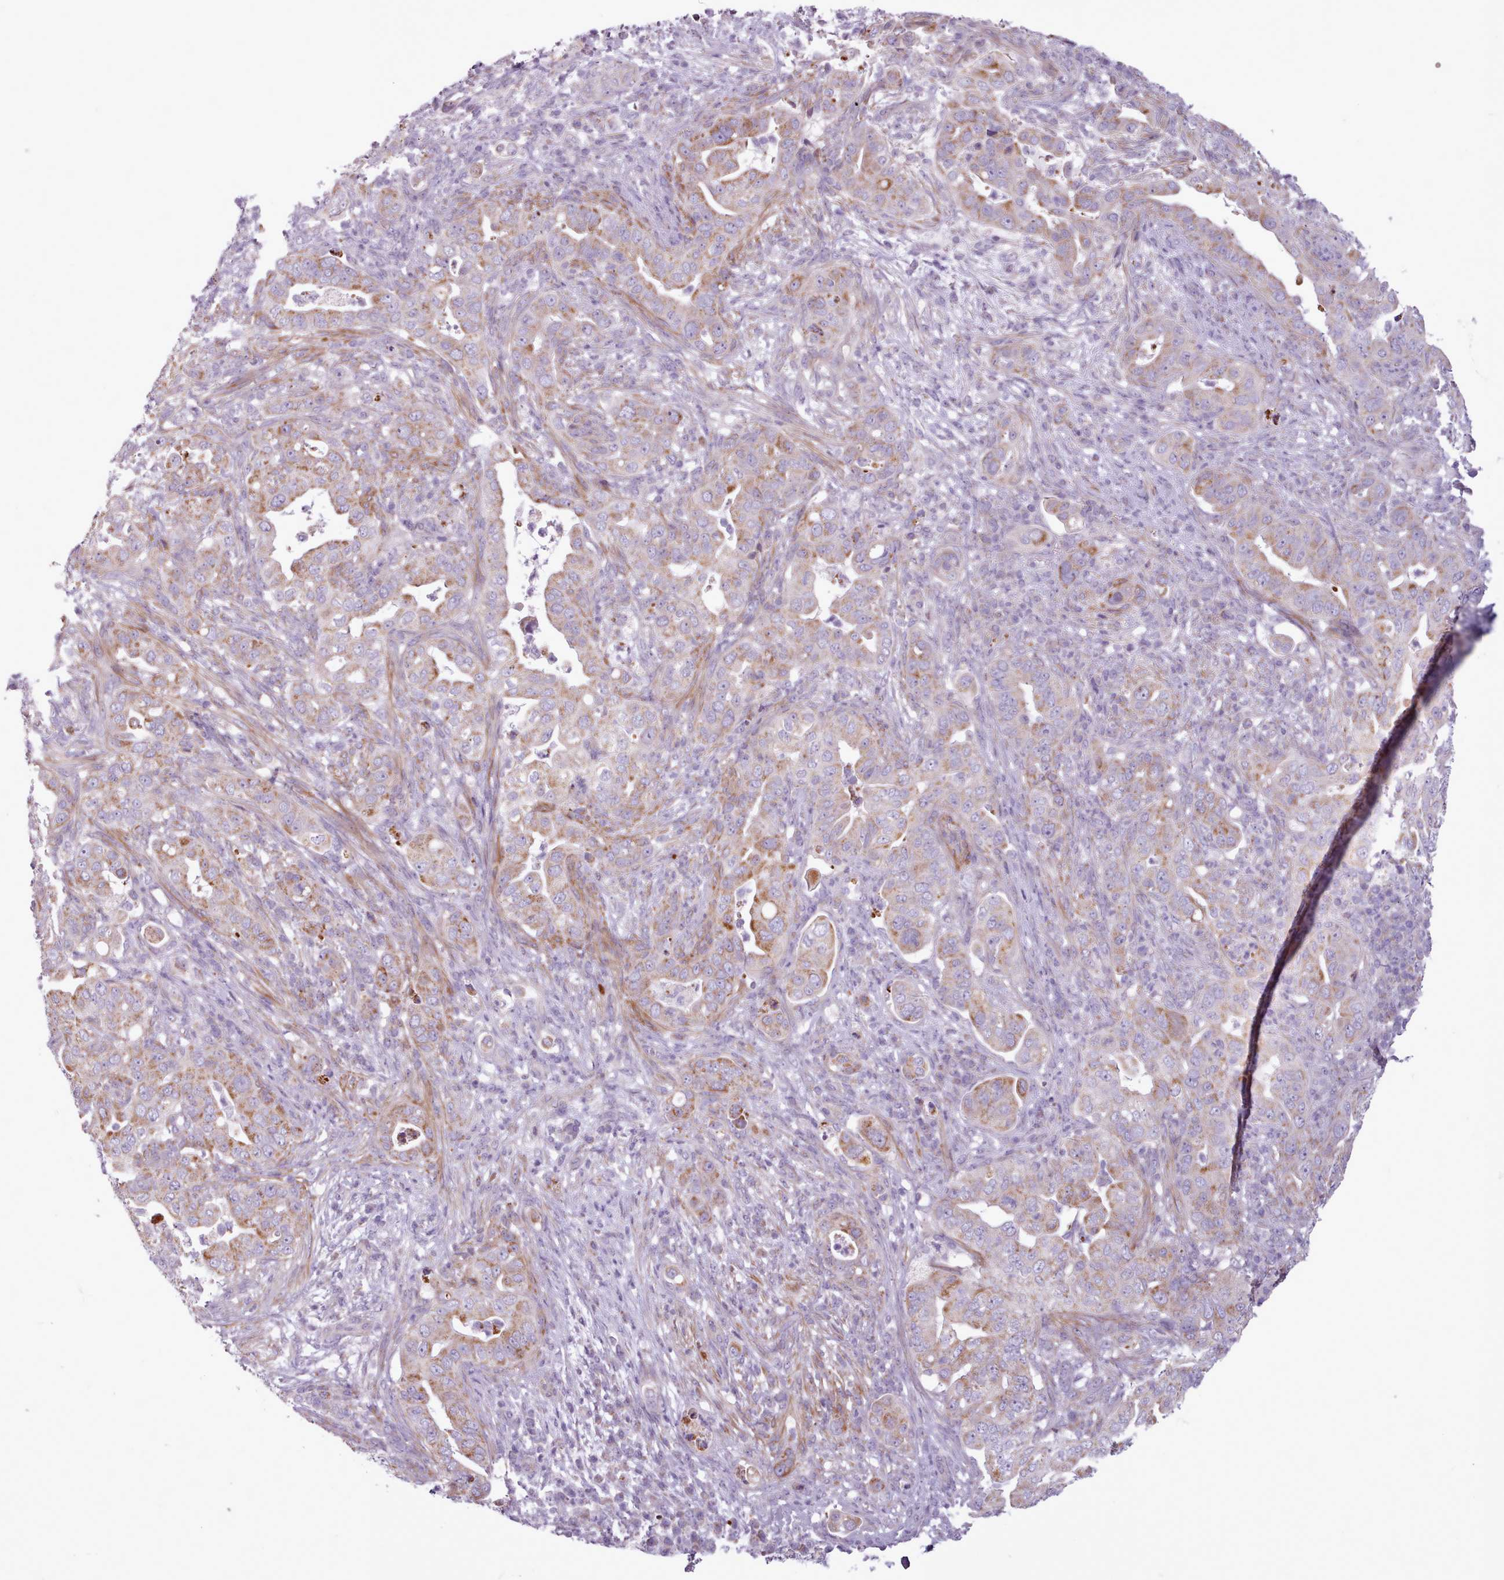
{"staining": {"intensity": "moderate", "quantity": "25%-75%", "location": "cytoplasmic/membranous"}, "tissue": "pancreatic cancer", "cell_type": "Tumor cells", "image_type": "cancer", "snomed": [{"axis": "morphology", "description": "Adenocarcinoma, NOS"}, {"axis": "topography", "description": "Pancreas"}], "caption": "This photomicrograph displays immunohistochemistry (IHC) staining of human pancreatic cancer (adenocarcinoma), with medium moderate cytoplasmic/membranous expression in about 25%-75% of tumor cells.", "gene": "AVL9", "patient": {"sex": "female", "age": 63}}